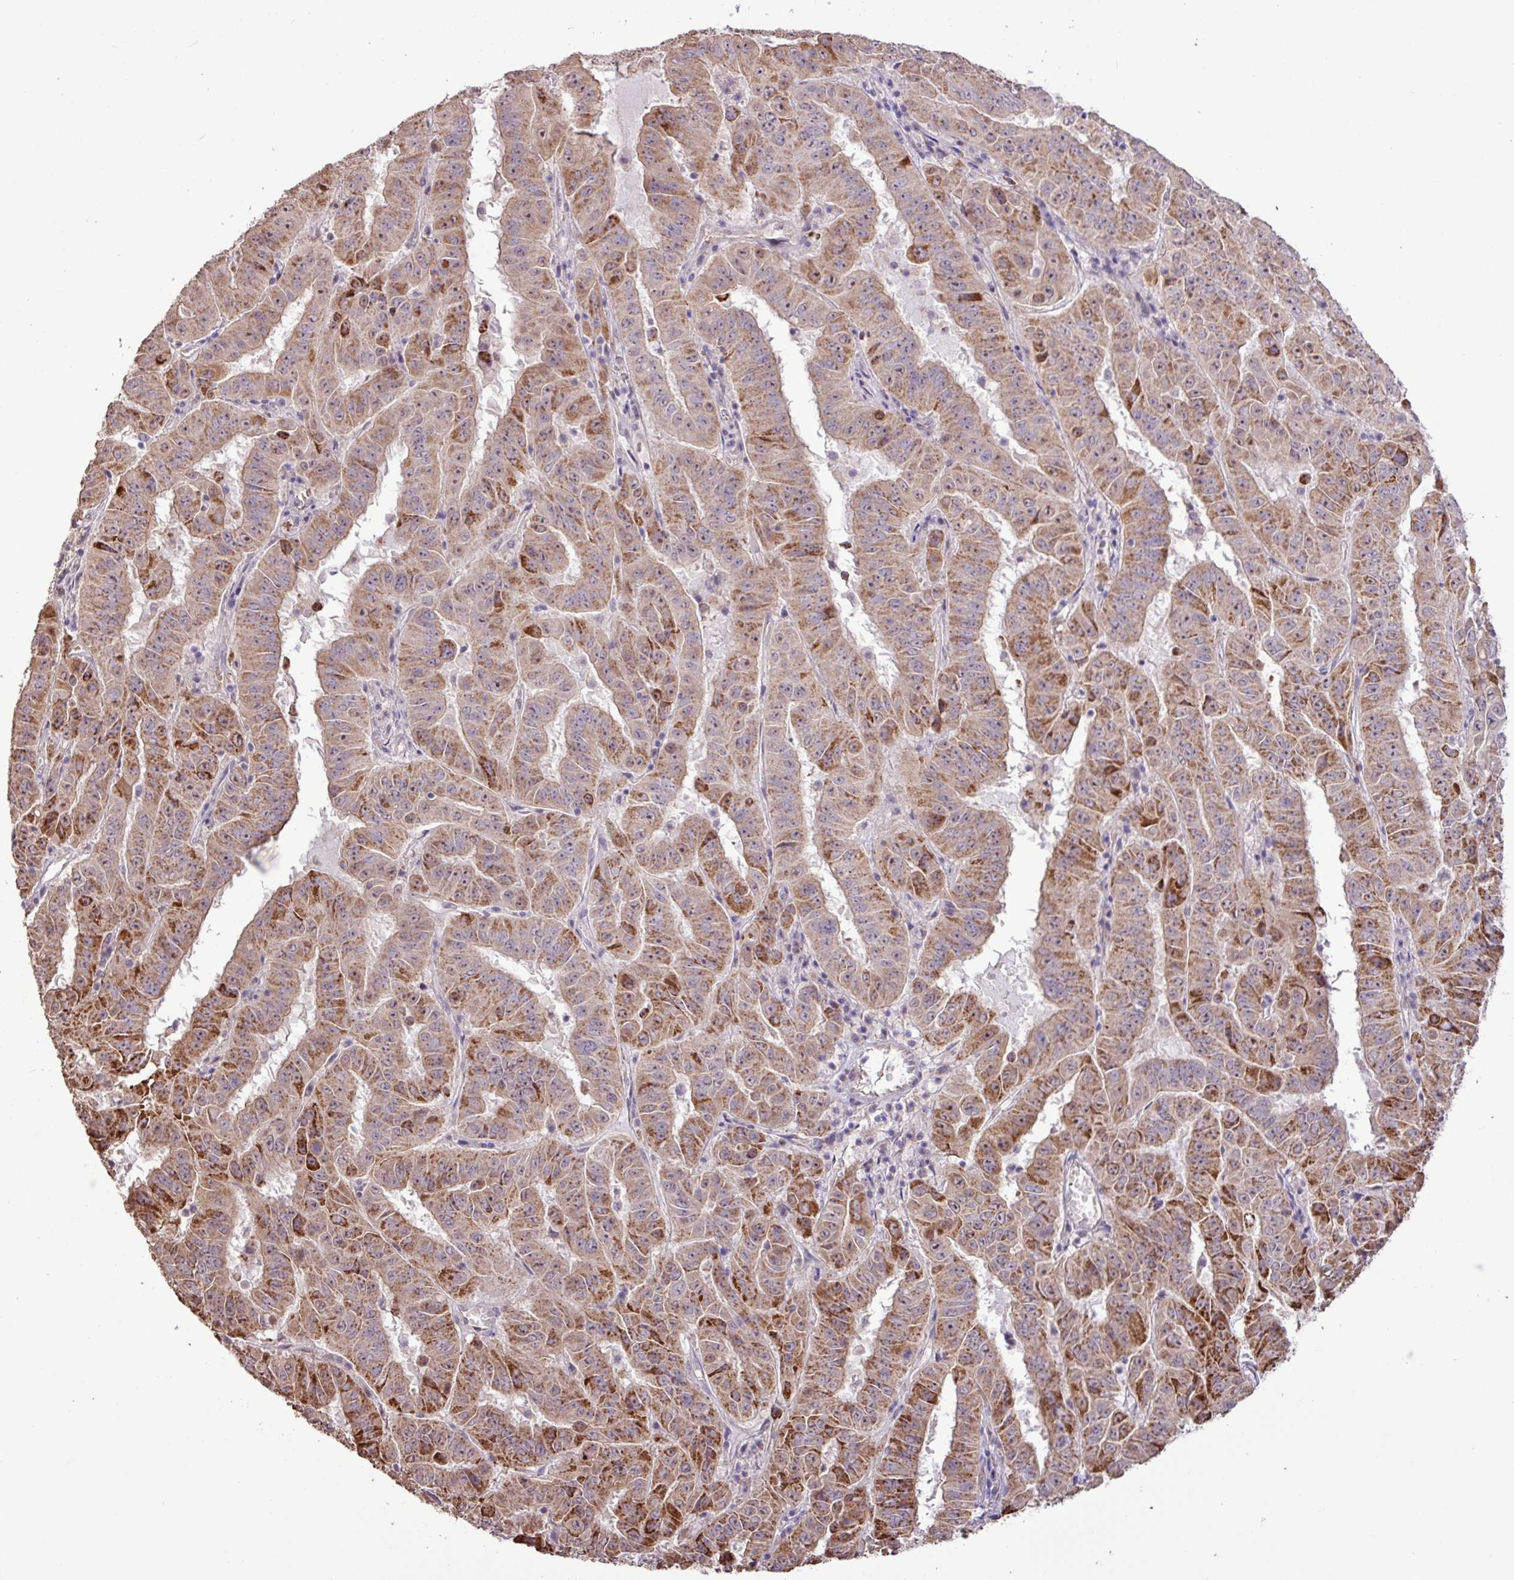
{"staining": {"intensity": "strong", "quantity": "25%-75%", "location": "cytoplasmic/membranous"}, "tissue": "pancreatic cancer", "cell_type": "Tumor cells", "image_type": "cancer", "snomed": [{"axis": "morphology", "description": "Adenocarcinoma, NOS"}, {"axis": "topography", "description": "Pancreas"}], "caption": "An immunohistochemistry image of tumor tissue is shown. Protein staining in brown labels strong cytoplasmic/membranous positivity in adenocarcinoma (pancreatic) within tumor cells.", "gene": "L3MBTL3", "patient": {"sex": "male", "age": 63}}